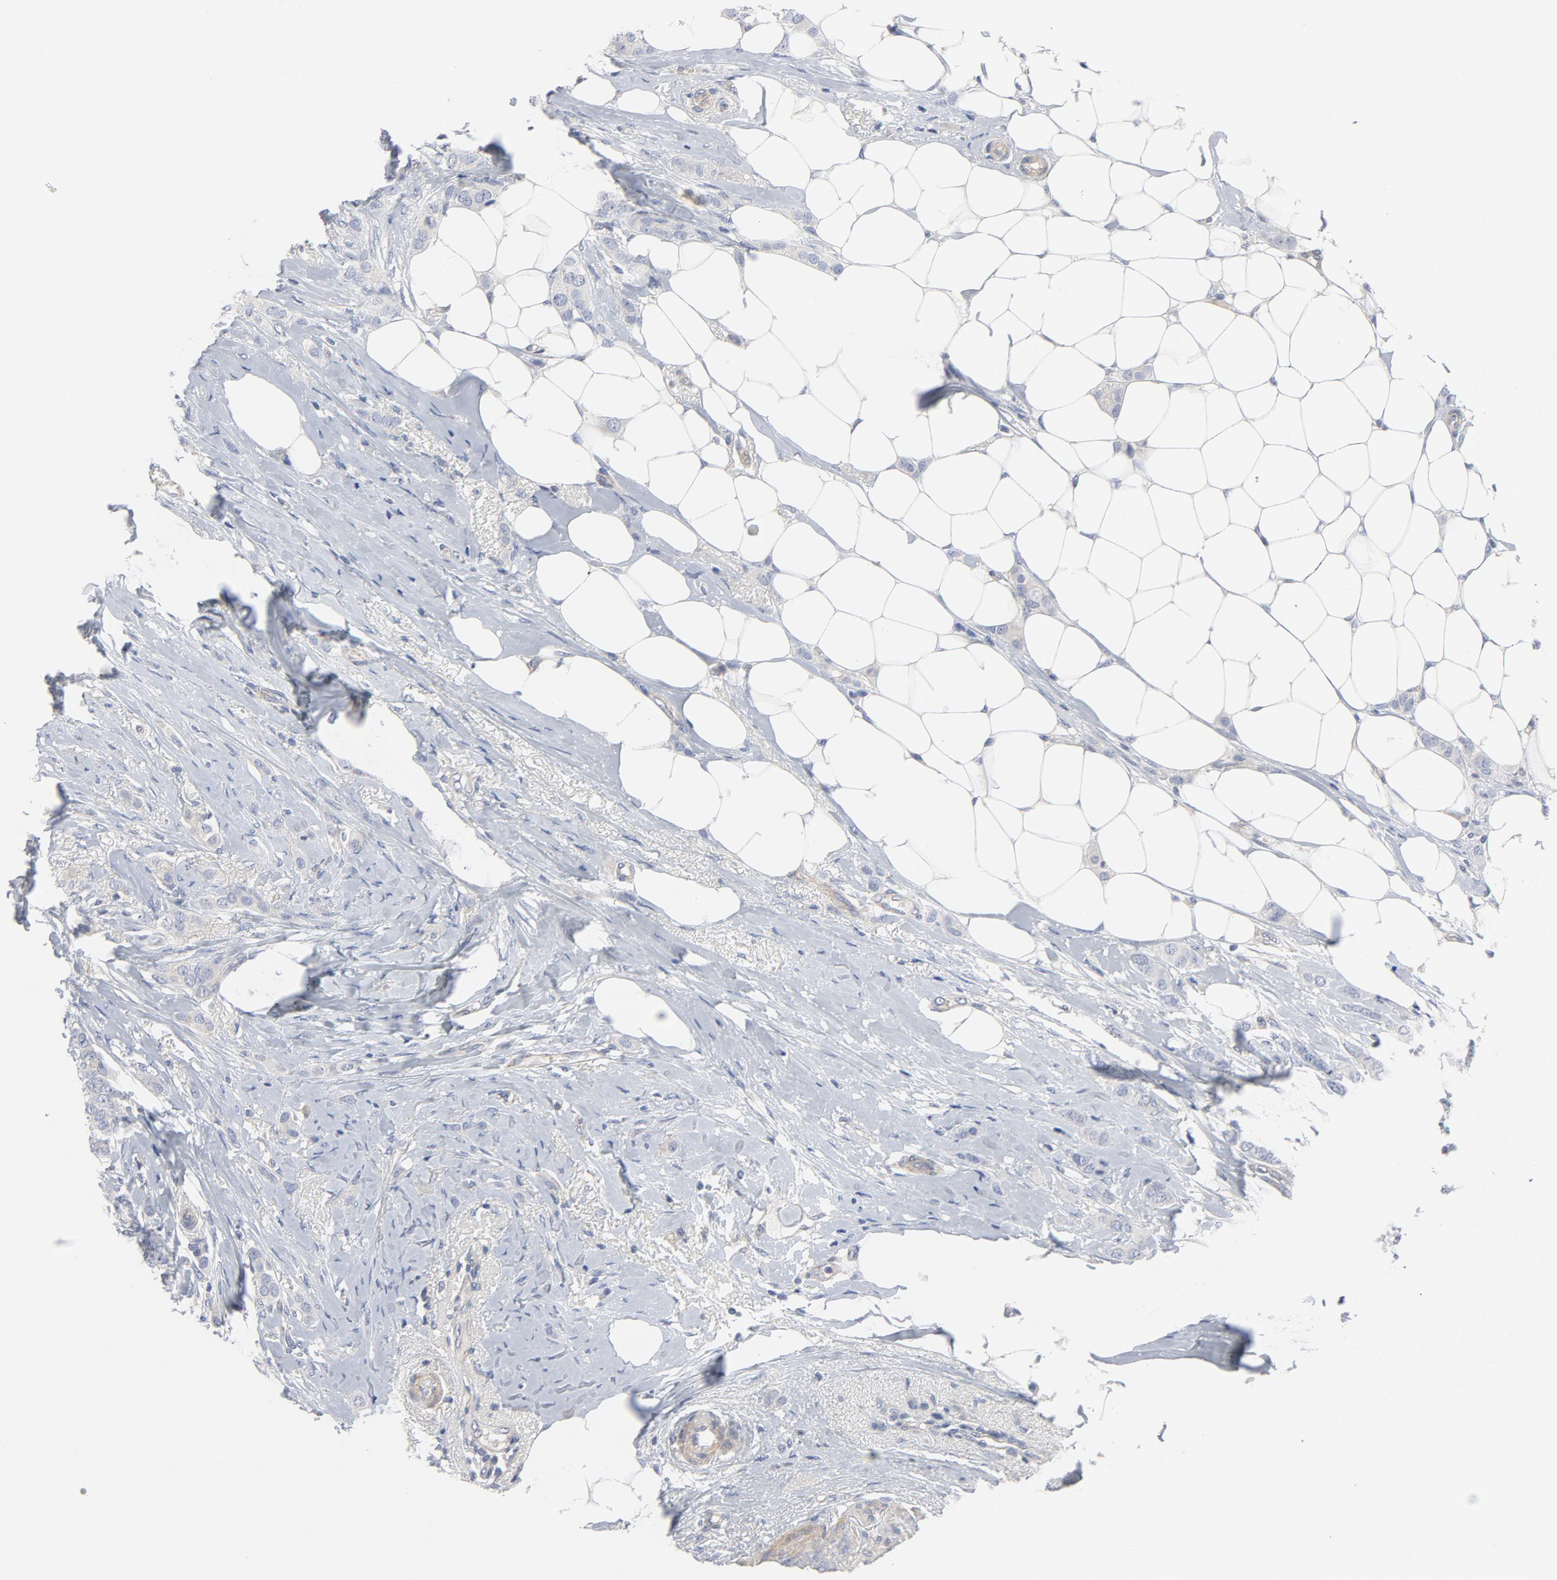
{"staining": {"intensity": "negative", "quantity": "none", "location": "none"}, "tissue": "breast cancer", "cell_type": "Tumor cells", "image_type": "cancer", "snomed": [{"axis": "morphology", "description": "Lobular carcinoma"}, {"axis": "topography", "description": "Breast"}], "caption": "This micrograph is of lobular carcinoma (breast) stained with immunohistochemistry (IHC) to label a protein in brown with the nuclei are counter-stained blue. There is no positivity in tumor cells.", "gene": "ROCK1", "patient": {"sex": "female", "age": 55}}